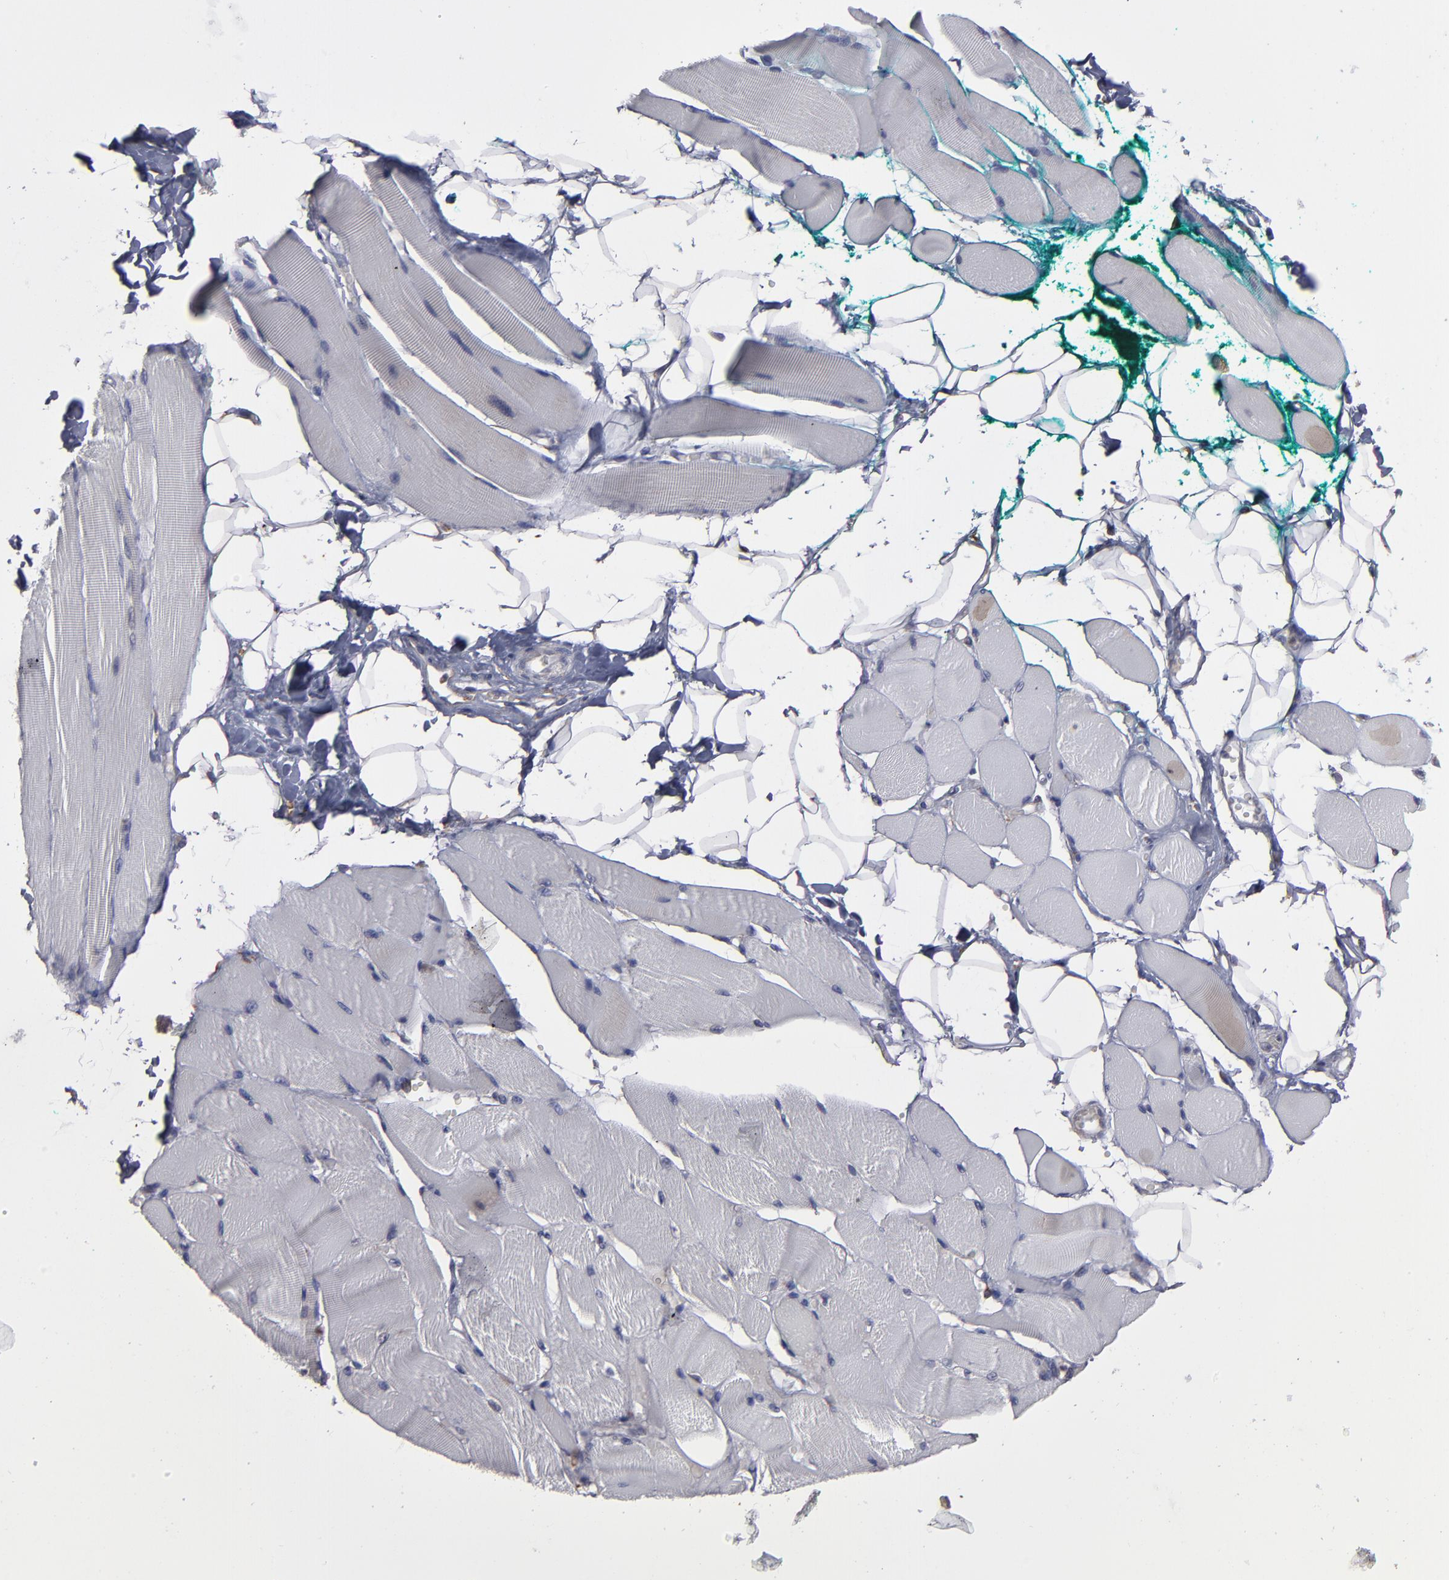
{"staining": {"intensity": "negative", "quantity": "none", "location": "none"}, "tissue": "skeletal muscle", "cell_type": "Myocytes", "image_type": "normal", "snomed": [{"axis": "morphology", "description": "Normal tissue, NOS"}, {"axis": "topography", "description": "Skeletal muscle"}, {"axis": "topography", "description": "Peripheral nerve tissue"}], "caption": "IHC of unremarkable human skeletal muscle reveals no positivity in myocytes.", "gene": "SND1", "patient": {"sex": "female", "age": 84}}